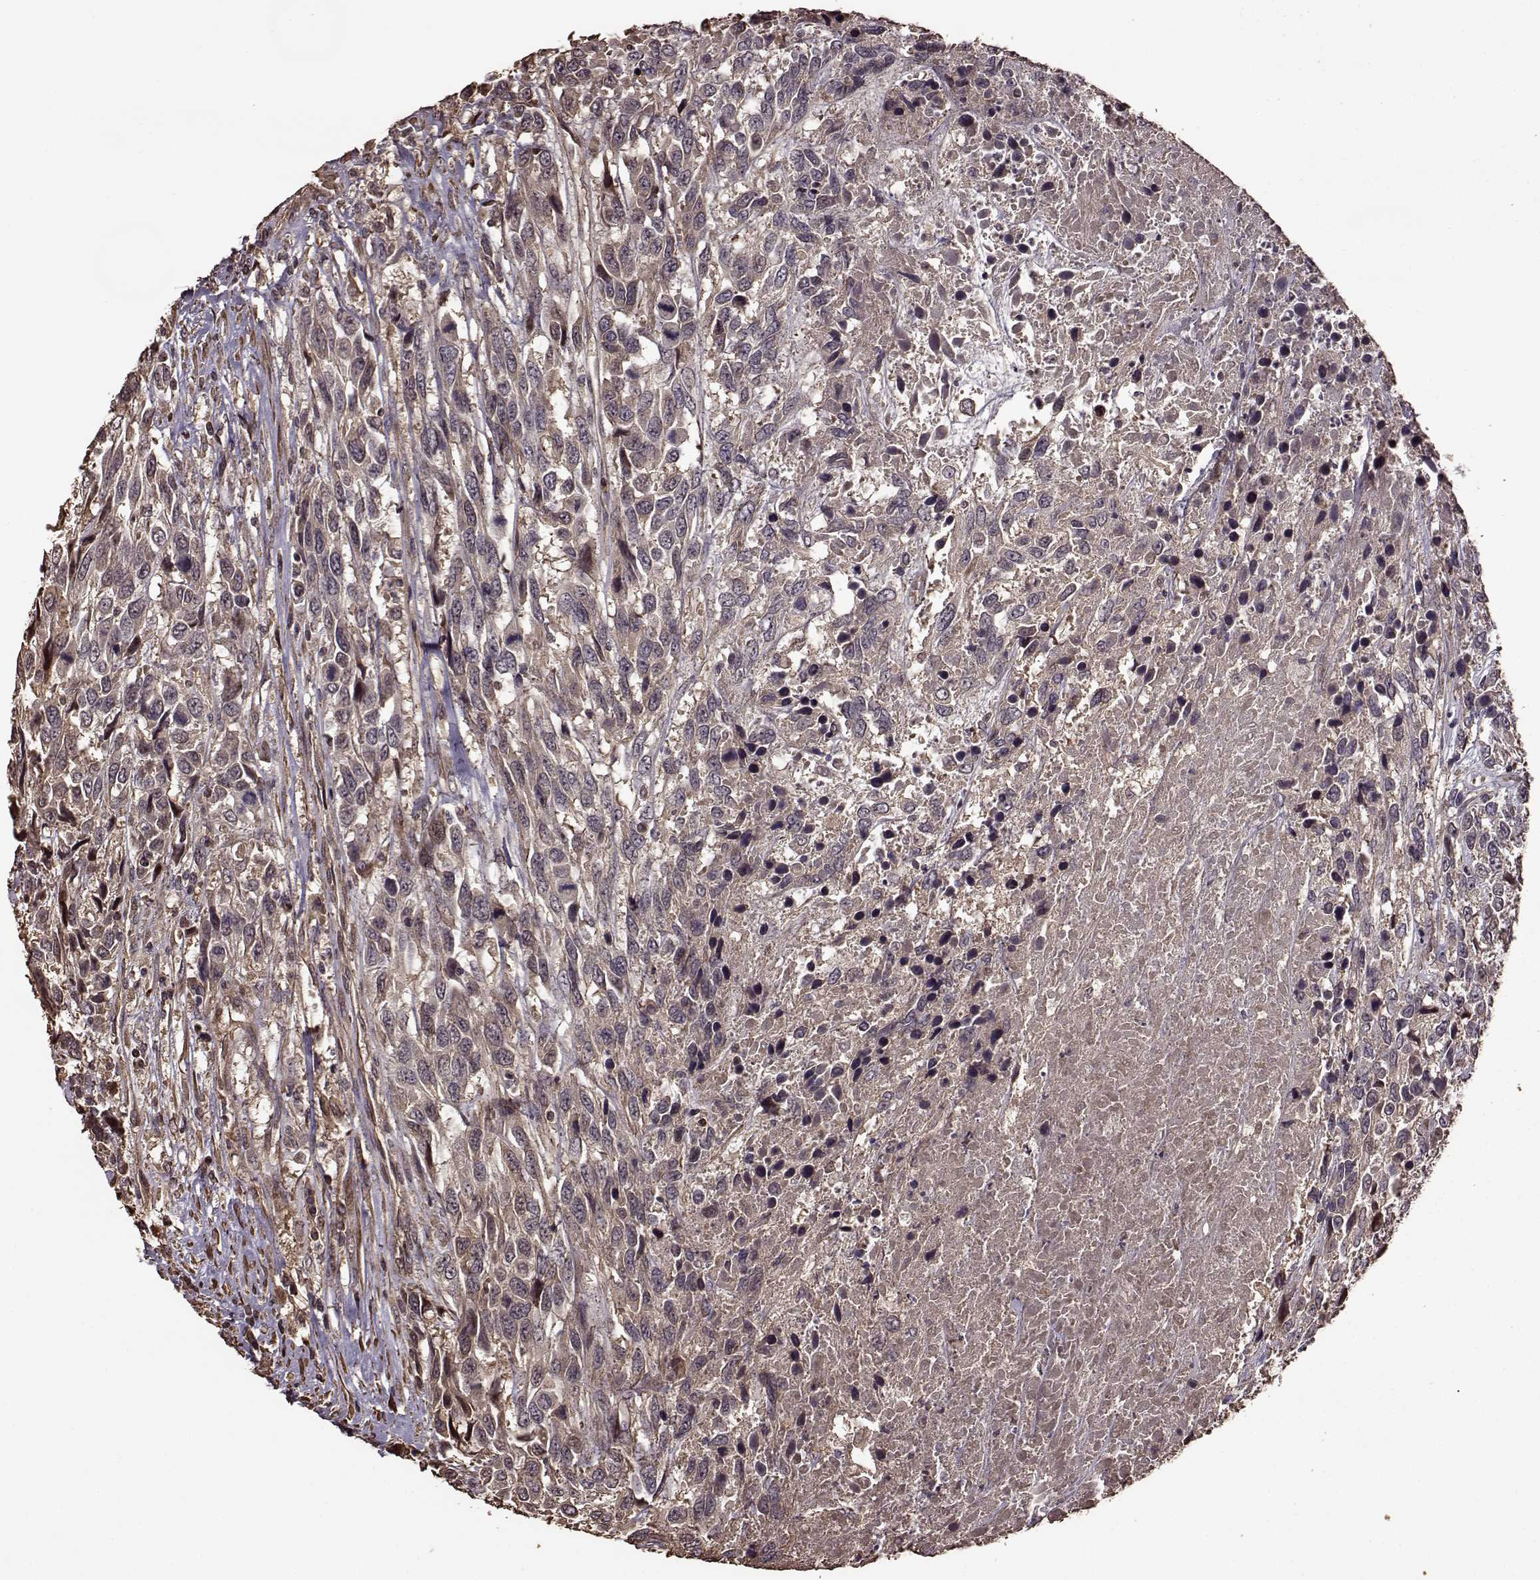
{"staining": {"intensity": "negative", "quantity": "none", "location": "none"}, "tissue": "urothelial cancer", "cell_type": "Tumor cells", "image_type": "cancer", "snomed": [{"axis": "morphology", "description": "Urothelial carcinoma, High grade"}, {"axis": "topography", "description": "Urinary bladder"}], "caption": "The photomicrograph shows no staining of tumor cells in high-grade urothelial carcinoma.", "gene": "FBXW11", "patient": {"sex": "female", "age": 70}}